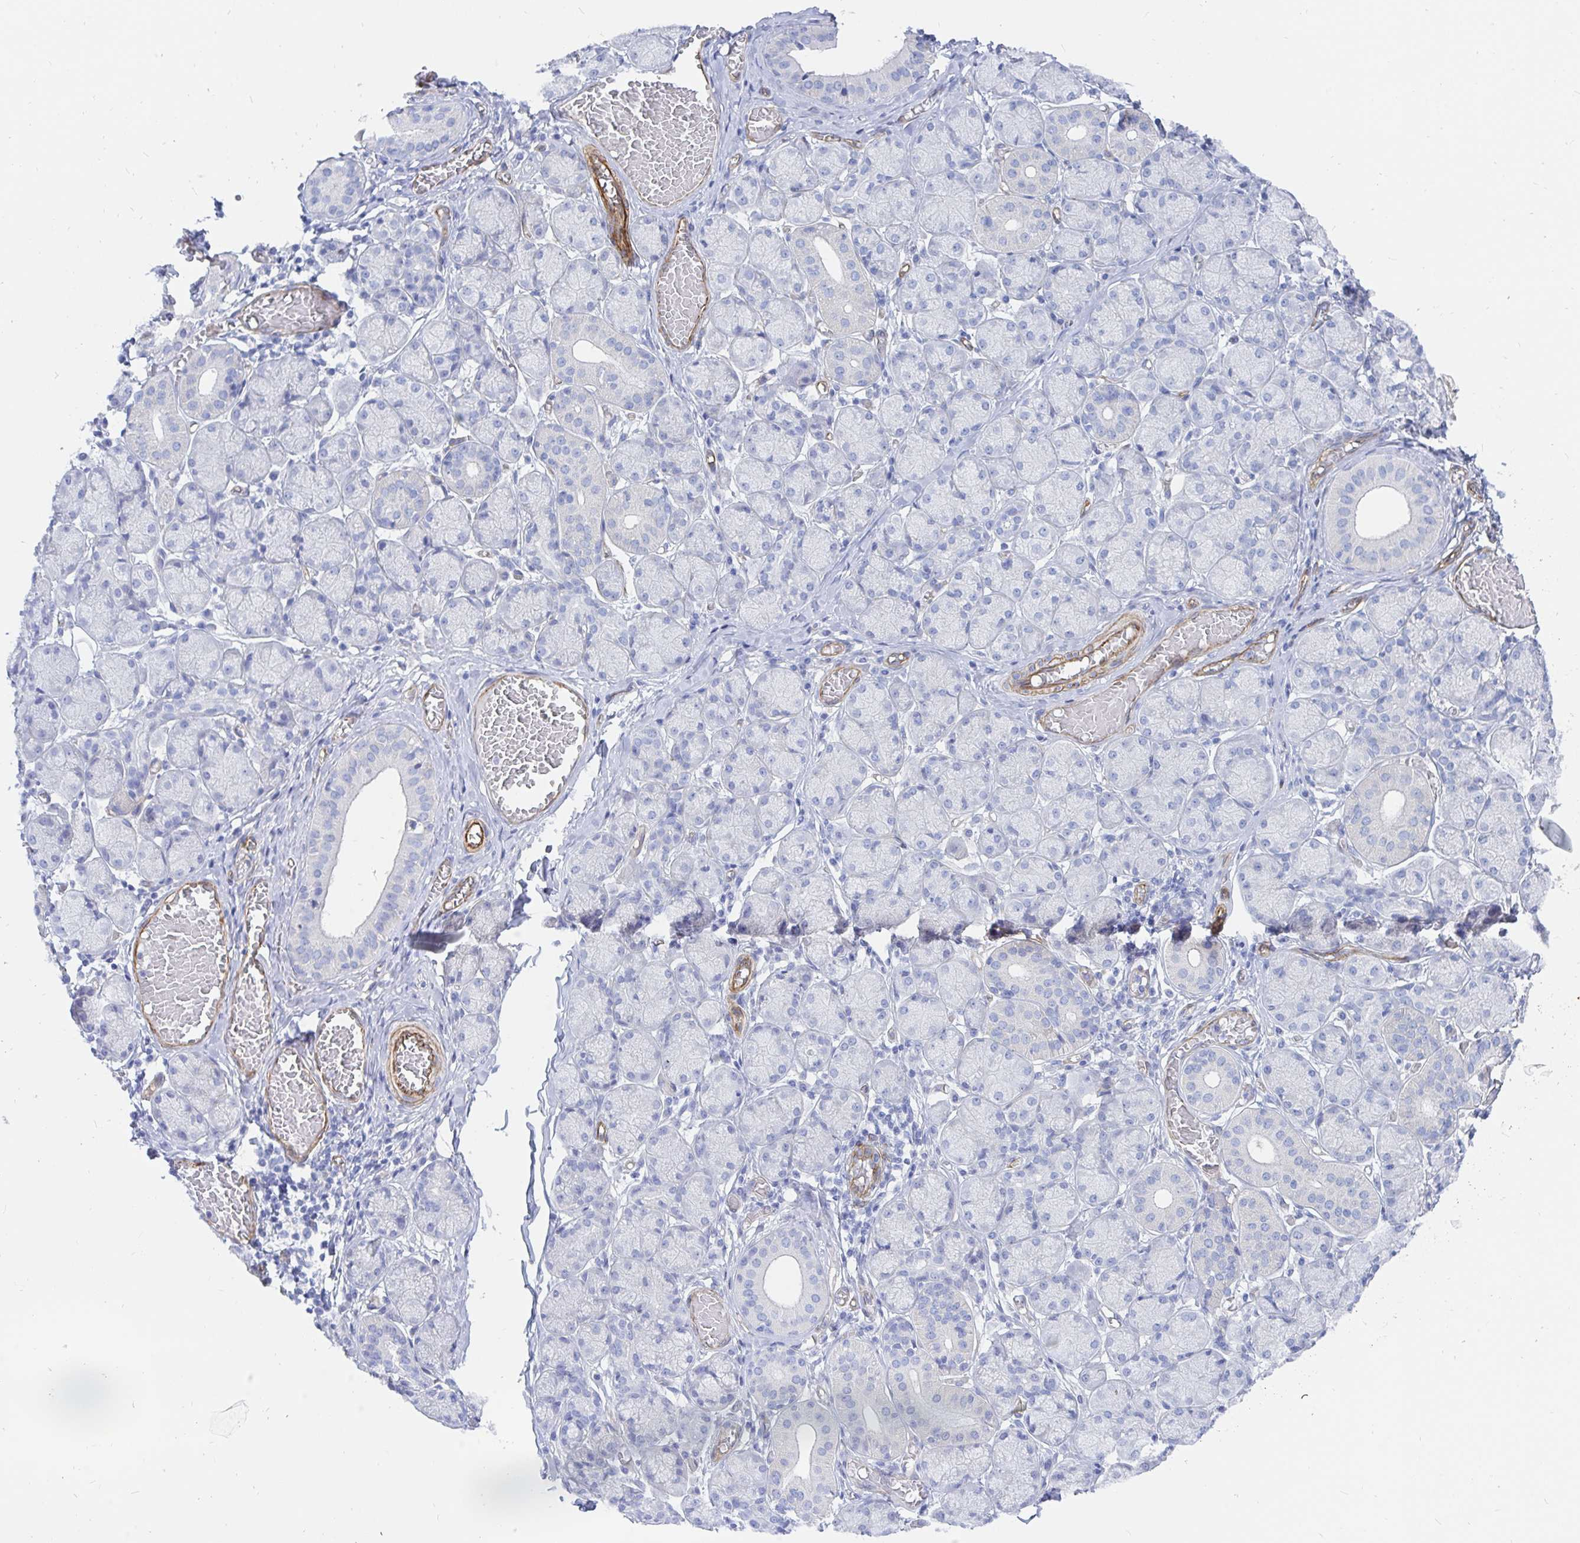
{"staining": {"intensity": "negative", "quantity": "none", "location": "none"}, "tissue": "salivary gland", "cell_type": "Glandular cells", "image_type": "normal", "snomed": [{"axis": "morphology", "description": "Normal tissue, NOS"}, {"axis": "topography", "description": "Salivary gland"}], "caption": "This micrograph is of benign salivary gland stained with IHC to label a protein in brown with the nuclei are counter-stained blue. There is no staining in glandular cells.", "gene": "COX16", "patient": {"sex": "female", "age": 24}}